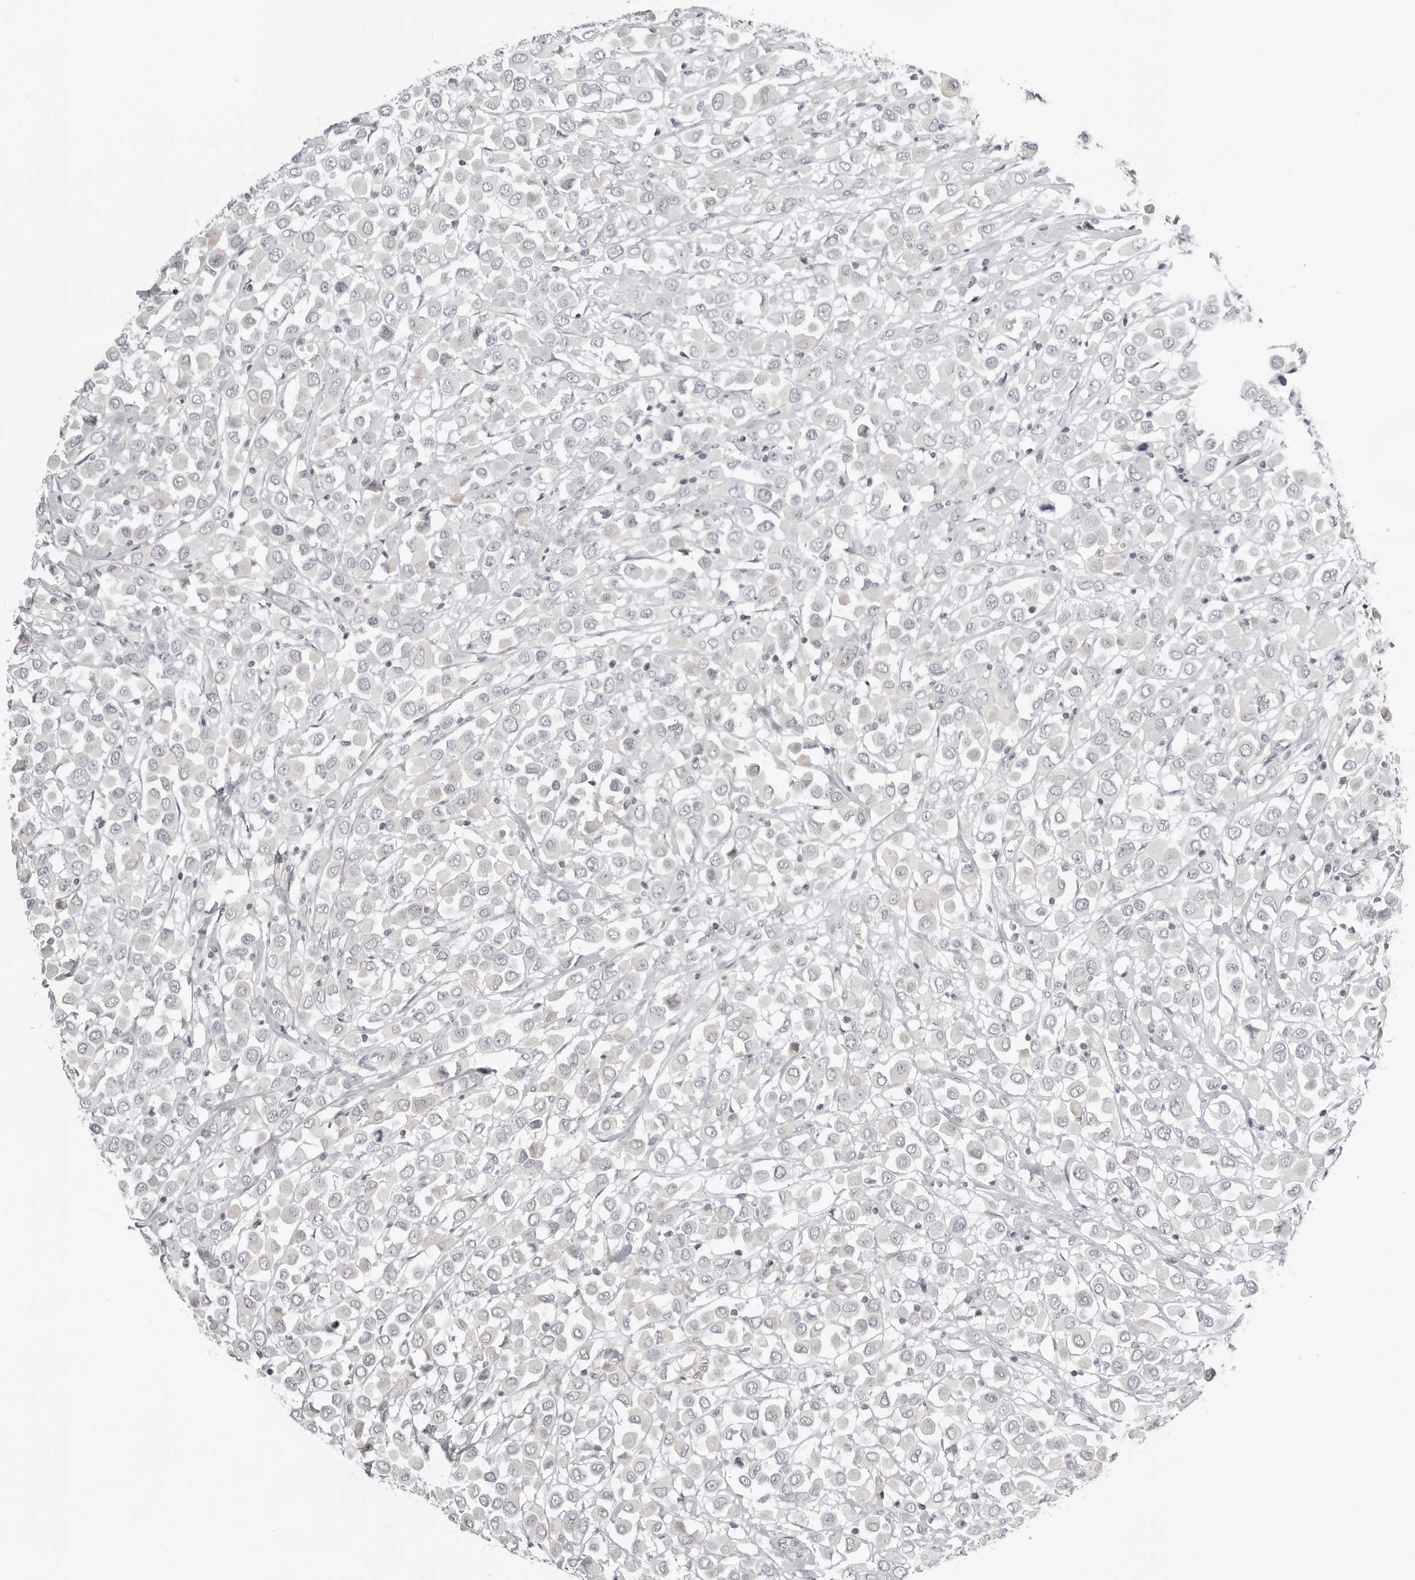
{"staining": {"intensity": "negative", "quantity": "none", "location": "none"}, "tissue": "breast cancer", "cell_type": "Tumor cells", "image_type": "cancer", "snomed": [{"axis": "morphology", "description": "Duct carcinoma"}, {"axis": "topography", "description": "Breast"}], "caption": "This micrograph is of breast cancer (infiltrating ductal carcinoma) stained with immunohistochemistry to label a protein in brown with the nuclei are counter-stained blue. There is no positivity in tumor cells.", "gene": "ACP6", "patient": {"sex": "female", "age": 61}}